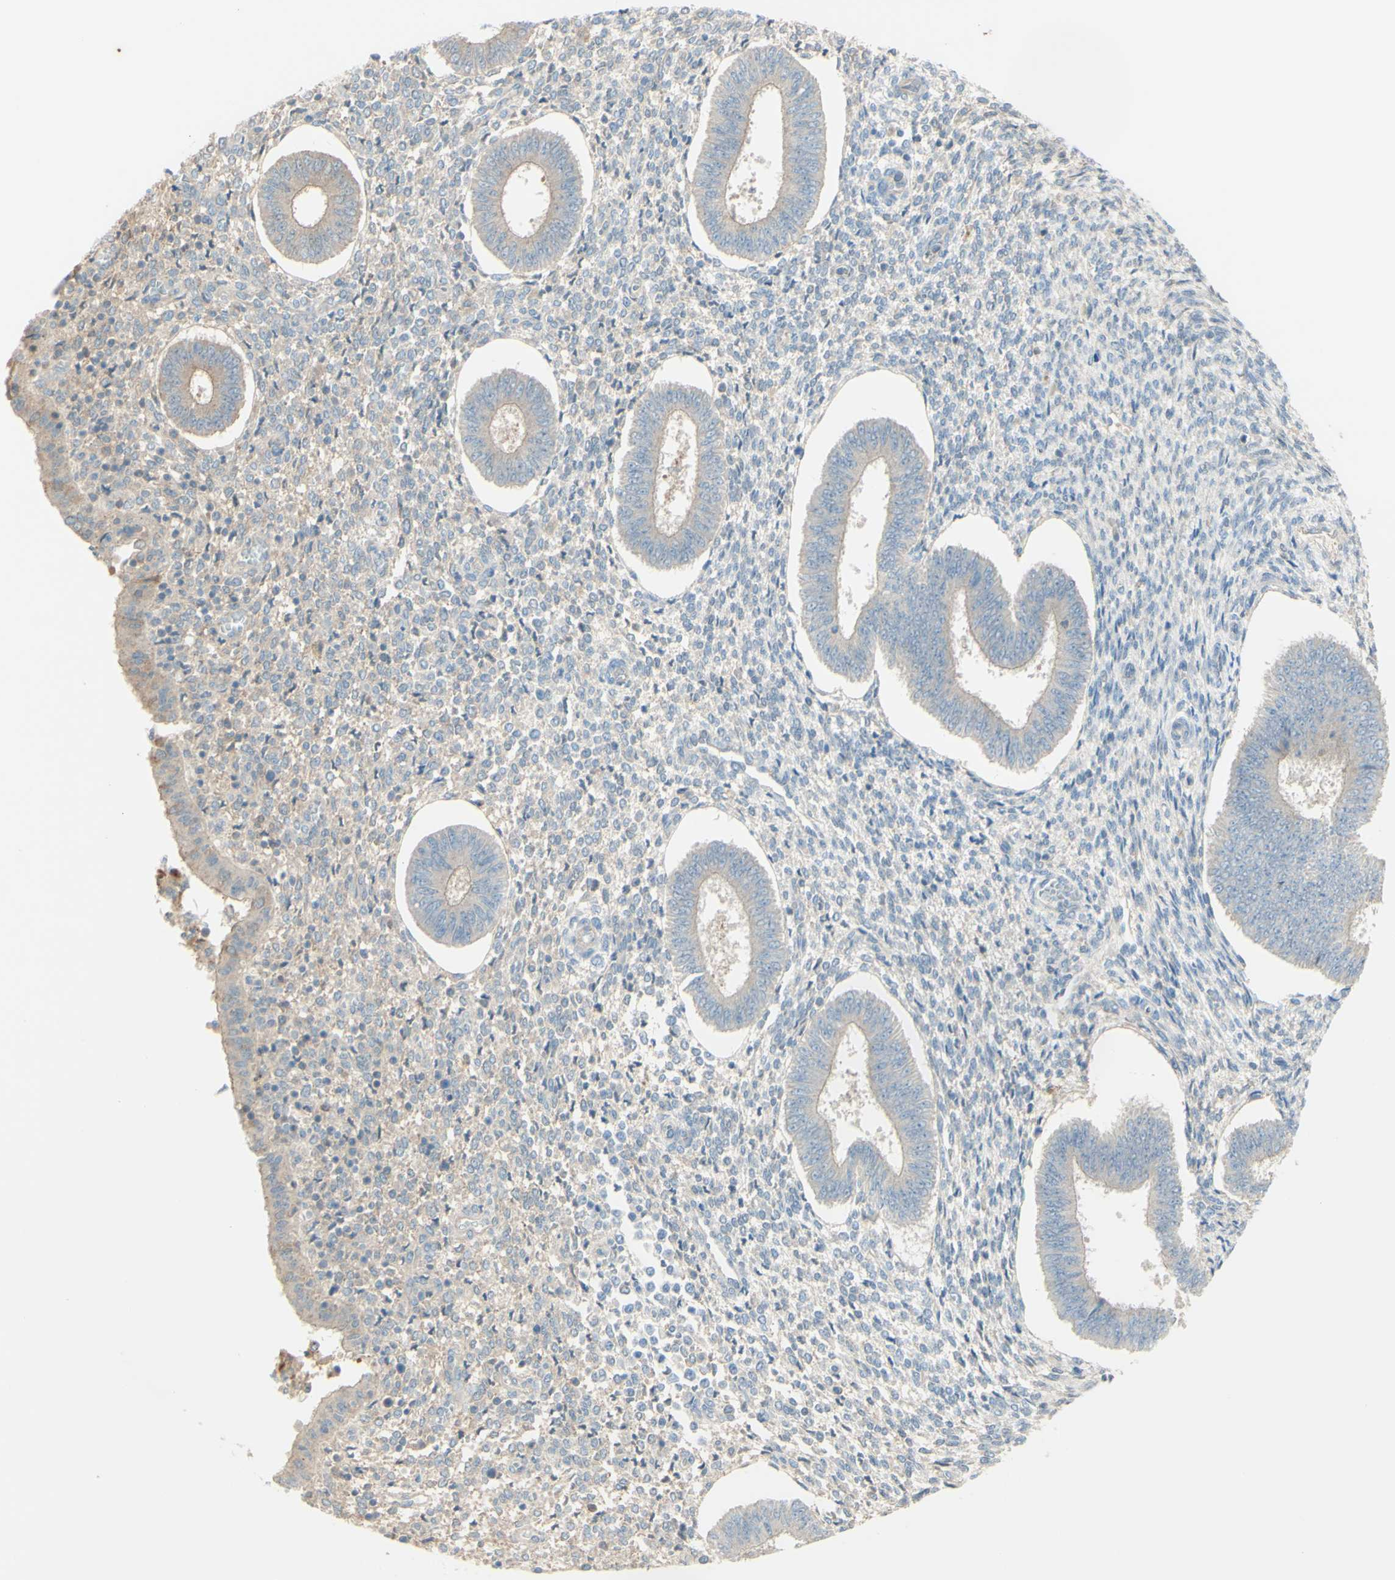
{"staining": {"intensity": "negative", "quantity": "none", "location": "none"}, "tissue": "endometrium", "cell_type": "Cells in endometrial stroma", "image_type": "normal", "snomed": [{"axis": "morphology", "description": "Normal tissue, NOS"}, {"axis": "topography", "description": "Endometrium"}], "caption": "Endometrium stained for a protein using immunohistochemistry (IHC) displays no positivity cells in endometrial stroma.", "gene": "MTM1", "patient": {"sex": "female", "age": 35}}